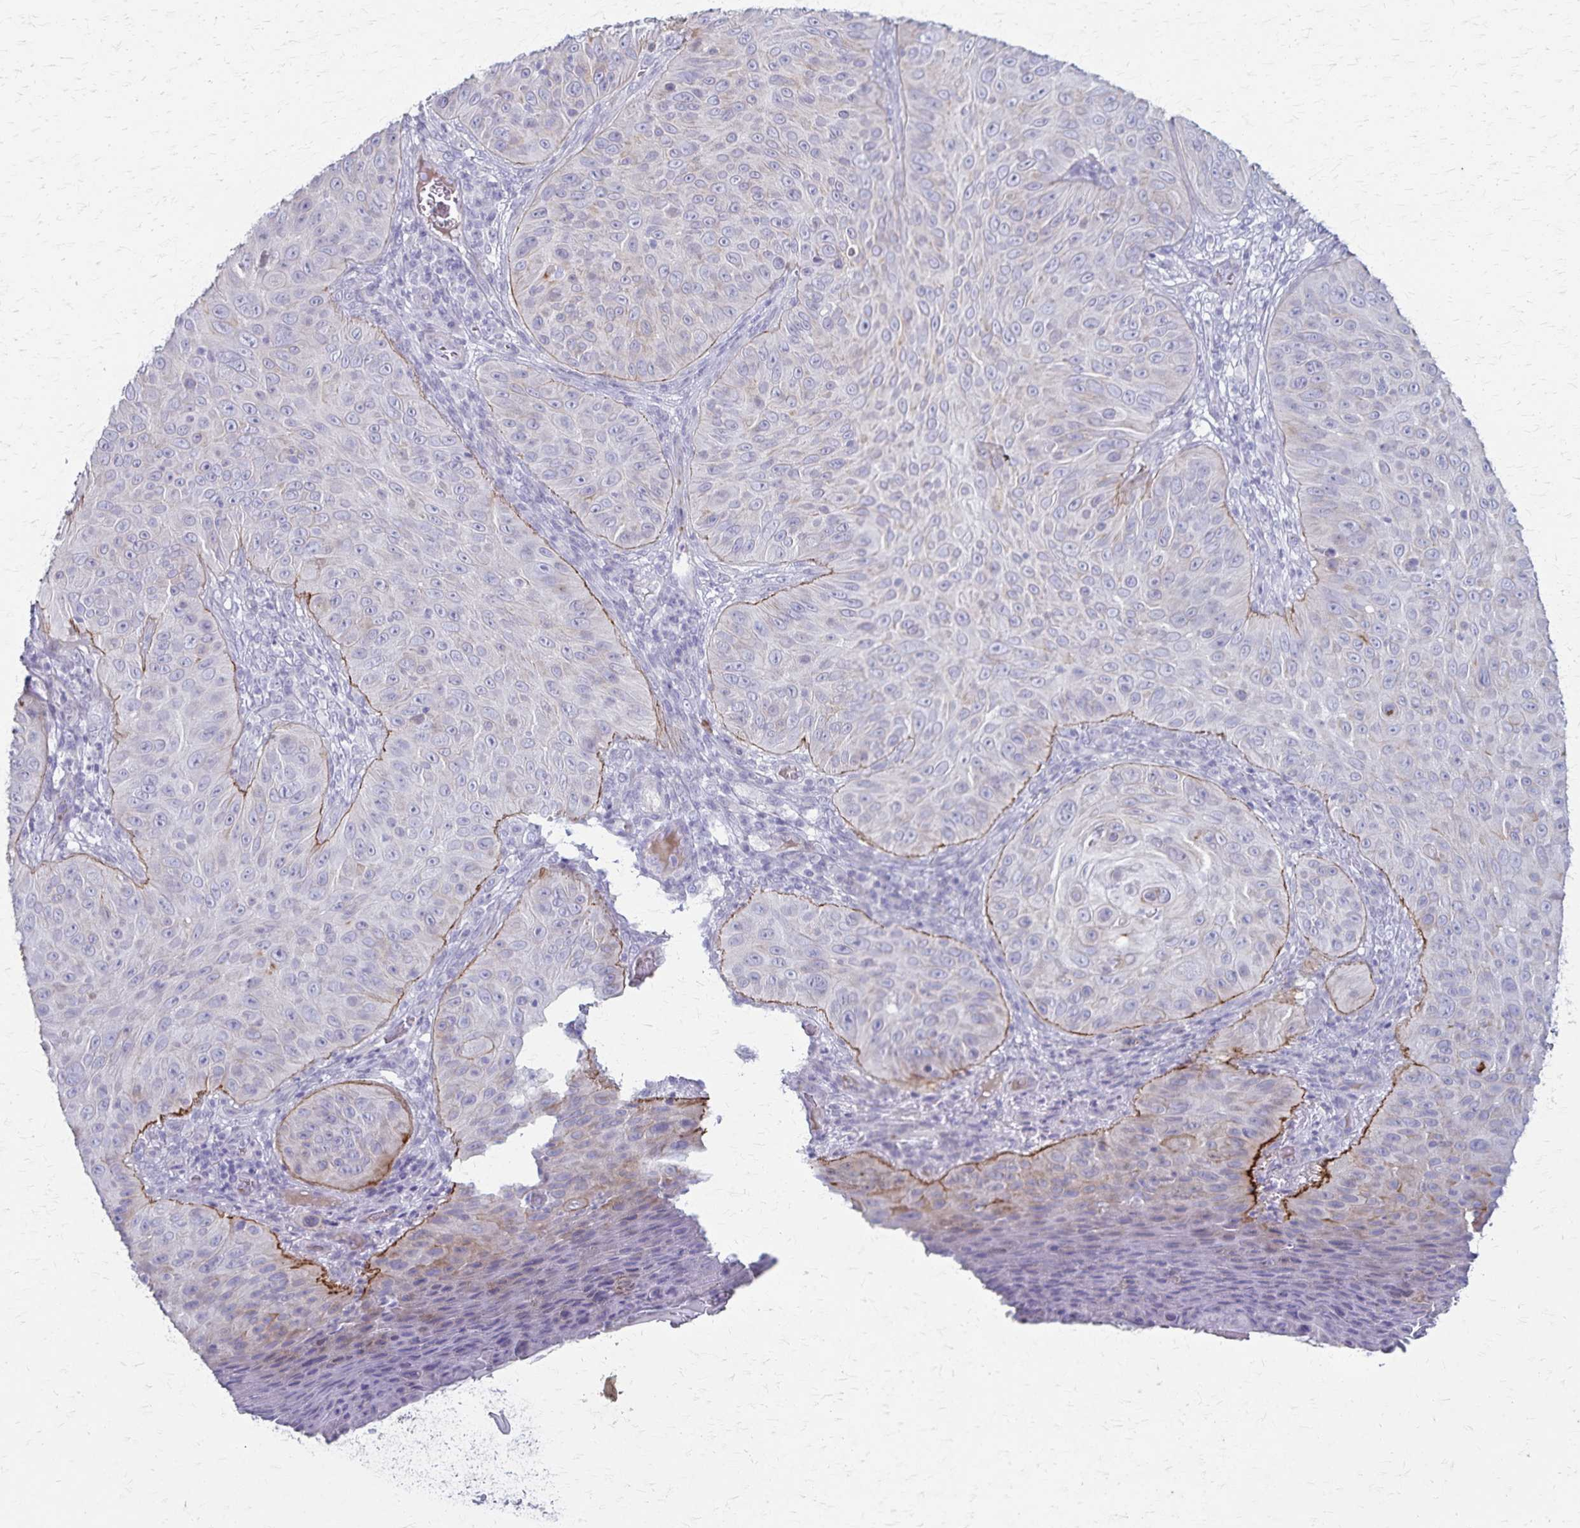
{"staining": {"intensity": "negative", "quantity": "none", "location": "none"}, "tissue": "skin cancer", "cell_type": "Tumor cells", "image_type": "cancer", "snomed": [{"axis": "morphology", "description": "Squamous cell carcinoma, NOS"}, {"axis": "topography", "description": "Skin"}], "caption": "Tumor cells are negative for protein expression in human skin squamous cell carcinoma.", "gene": "RASL10B", "patient": {"sex": "male", "age": 82}}